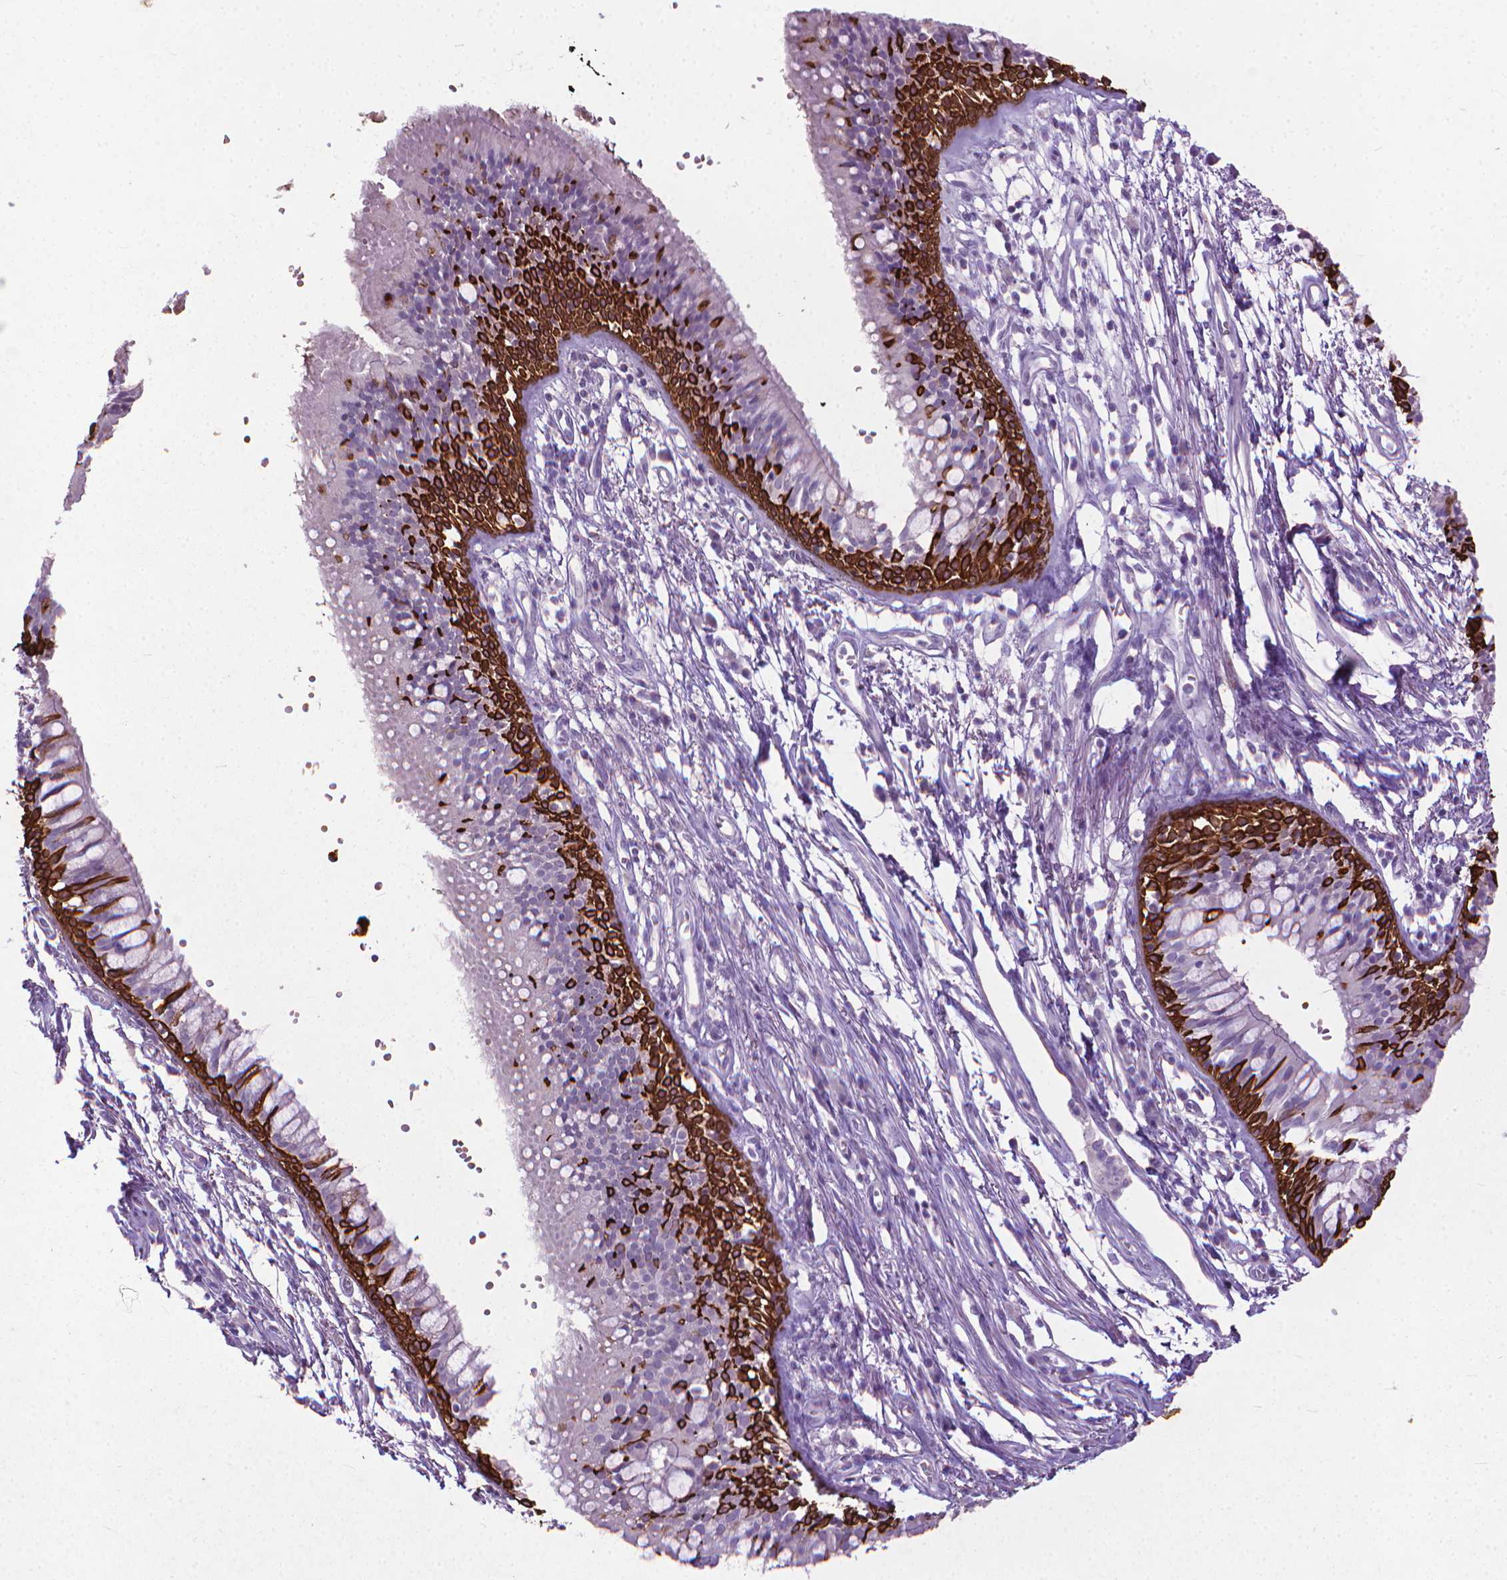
{"staining": {"intensity": "strong", "quantity": "25%-75%", "location": "cytoplasmic/membranous"}, "tissue": "bronchus", "cell_type": "Respiratory epithelial cells", "image_type": "normal", "snomed": [{"axis": "morphology", "description": "Normal tissue, NOS"}, {"axis": "morphology", "description": "Squamous cell carcinoma, NOS"}, {"axis": "topography", "description": "Cartilage tissue"}, {"axis": "topography", "description": "Bronchus"}, {"axis": "topography", "description": "Lung"}], "caption": "Protein staining exhibits strong cytoplasmic/membranous expression in approximately 25%-75% of respiratory epithelial cells in unremarkable bronchus.", "gene": "KRT5", "patient": {"sex": "male", "age": 66}}